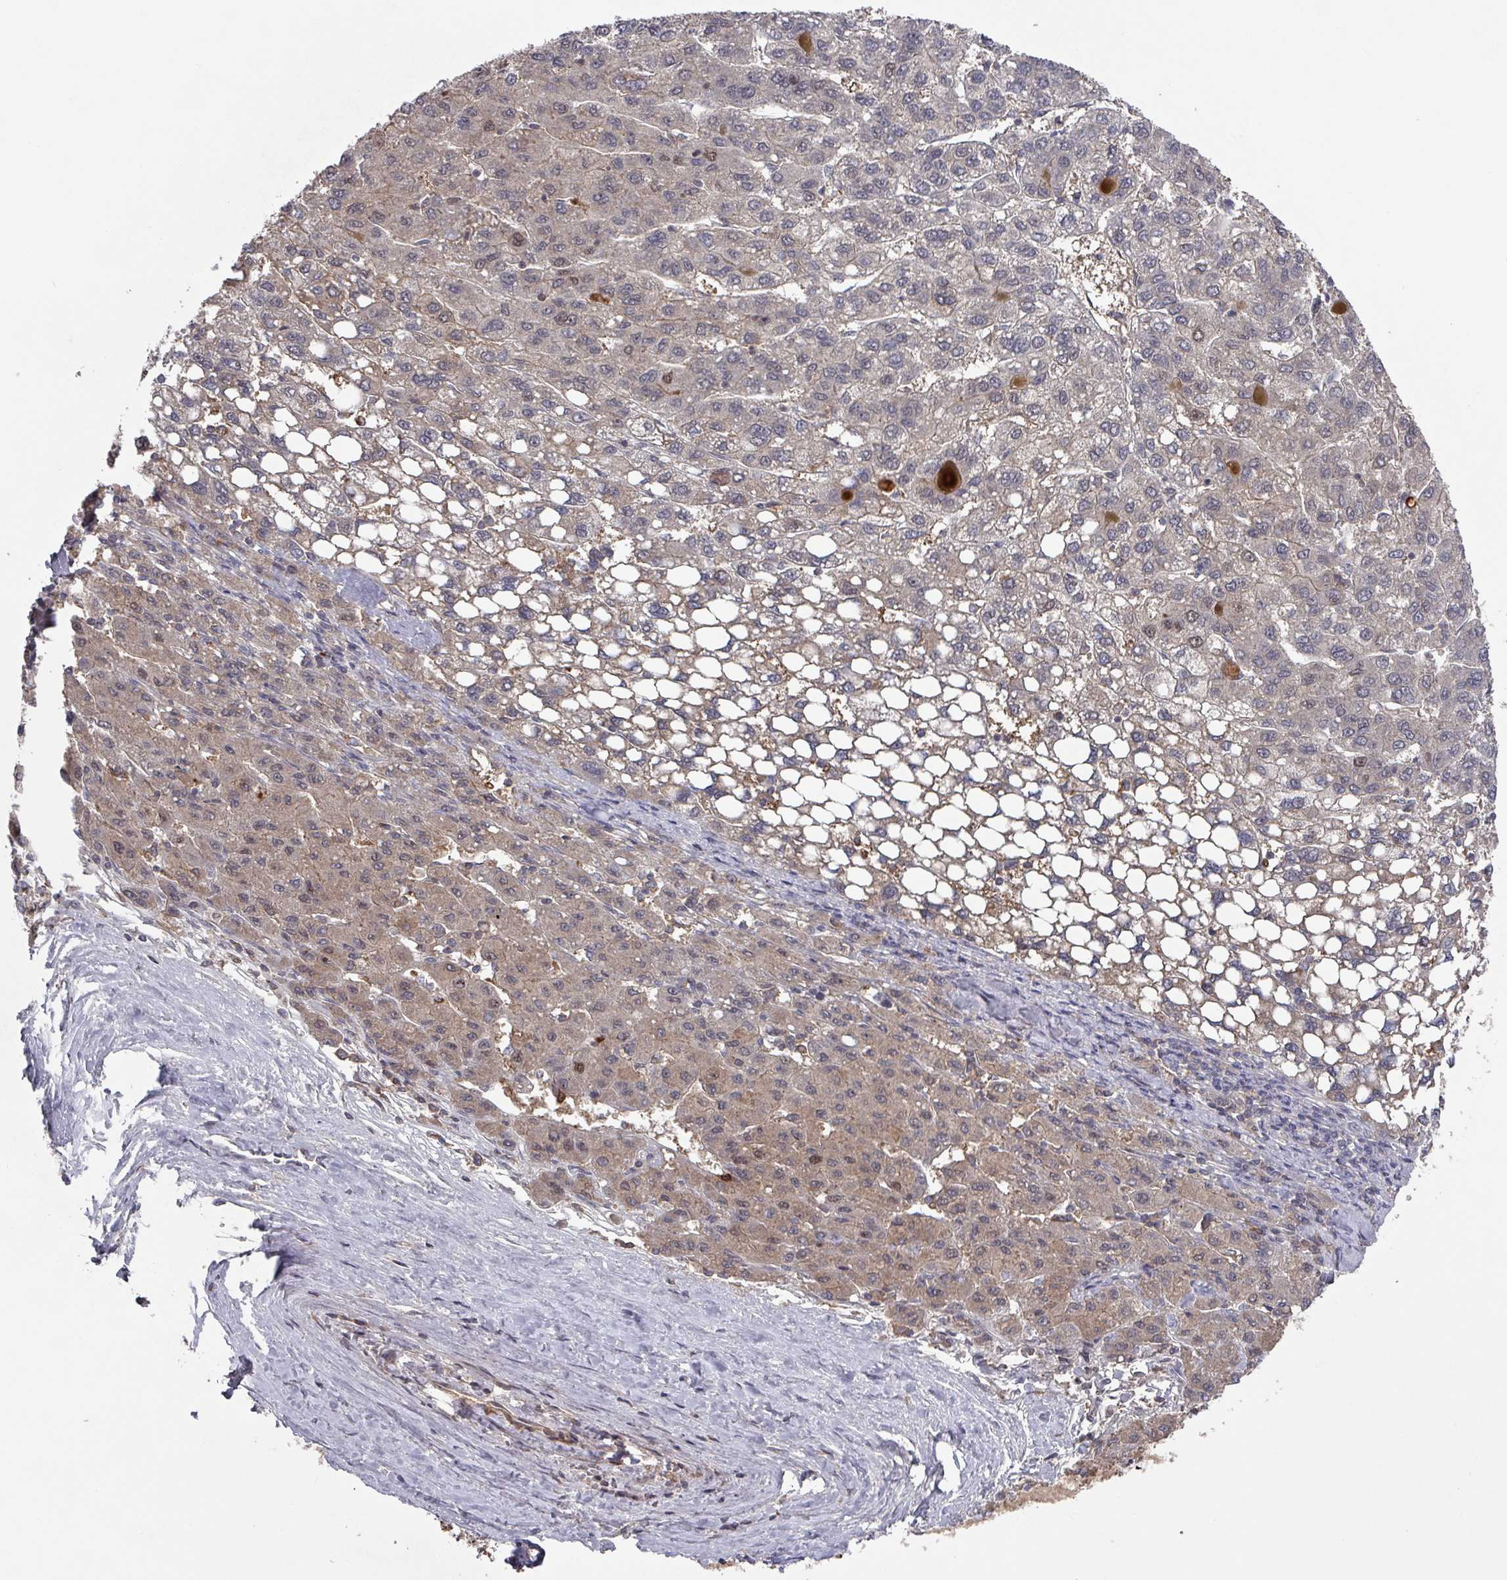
{"staining": {"intensity": "weak", "quantity": "25%-75%", "location": "cytoplasmic/membranous"}, "tissue": "liver cancer", "cell_type": "Tumor cells", "image_type": "cancer", "snomed": [{"axis": "morphology", "description": "Carcinoma, Hepatocellular, NOS"}, {"axis": "topography", "description": "Liver"}], "caption": "This is an image of immunohistochemistry staining of liver hepatocellular carcinoma, which shows weak staining in the cytoplasmic/membranous of tumor cells.", "gene": "PRRX1", "patient": {"sex": "female", "age": 82}}